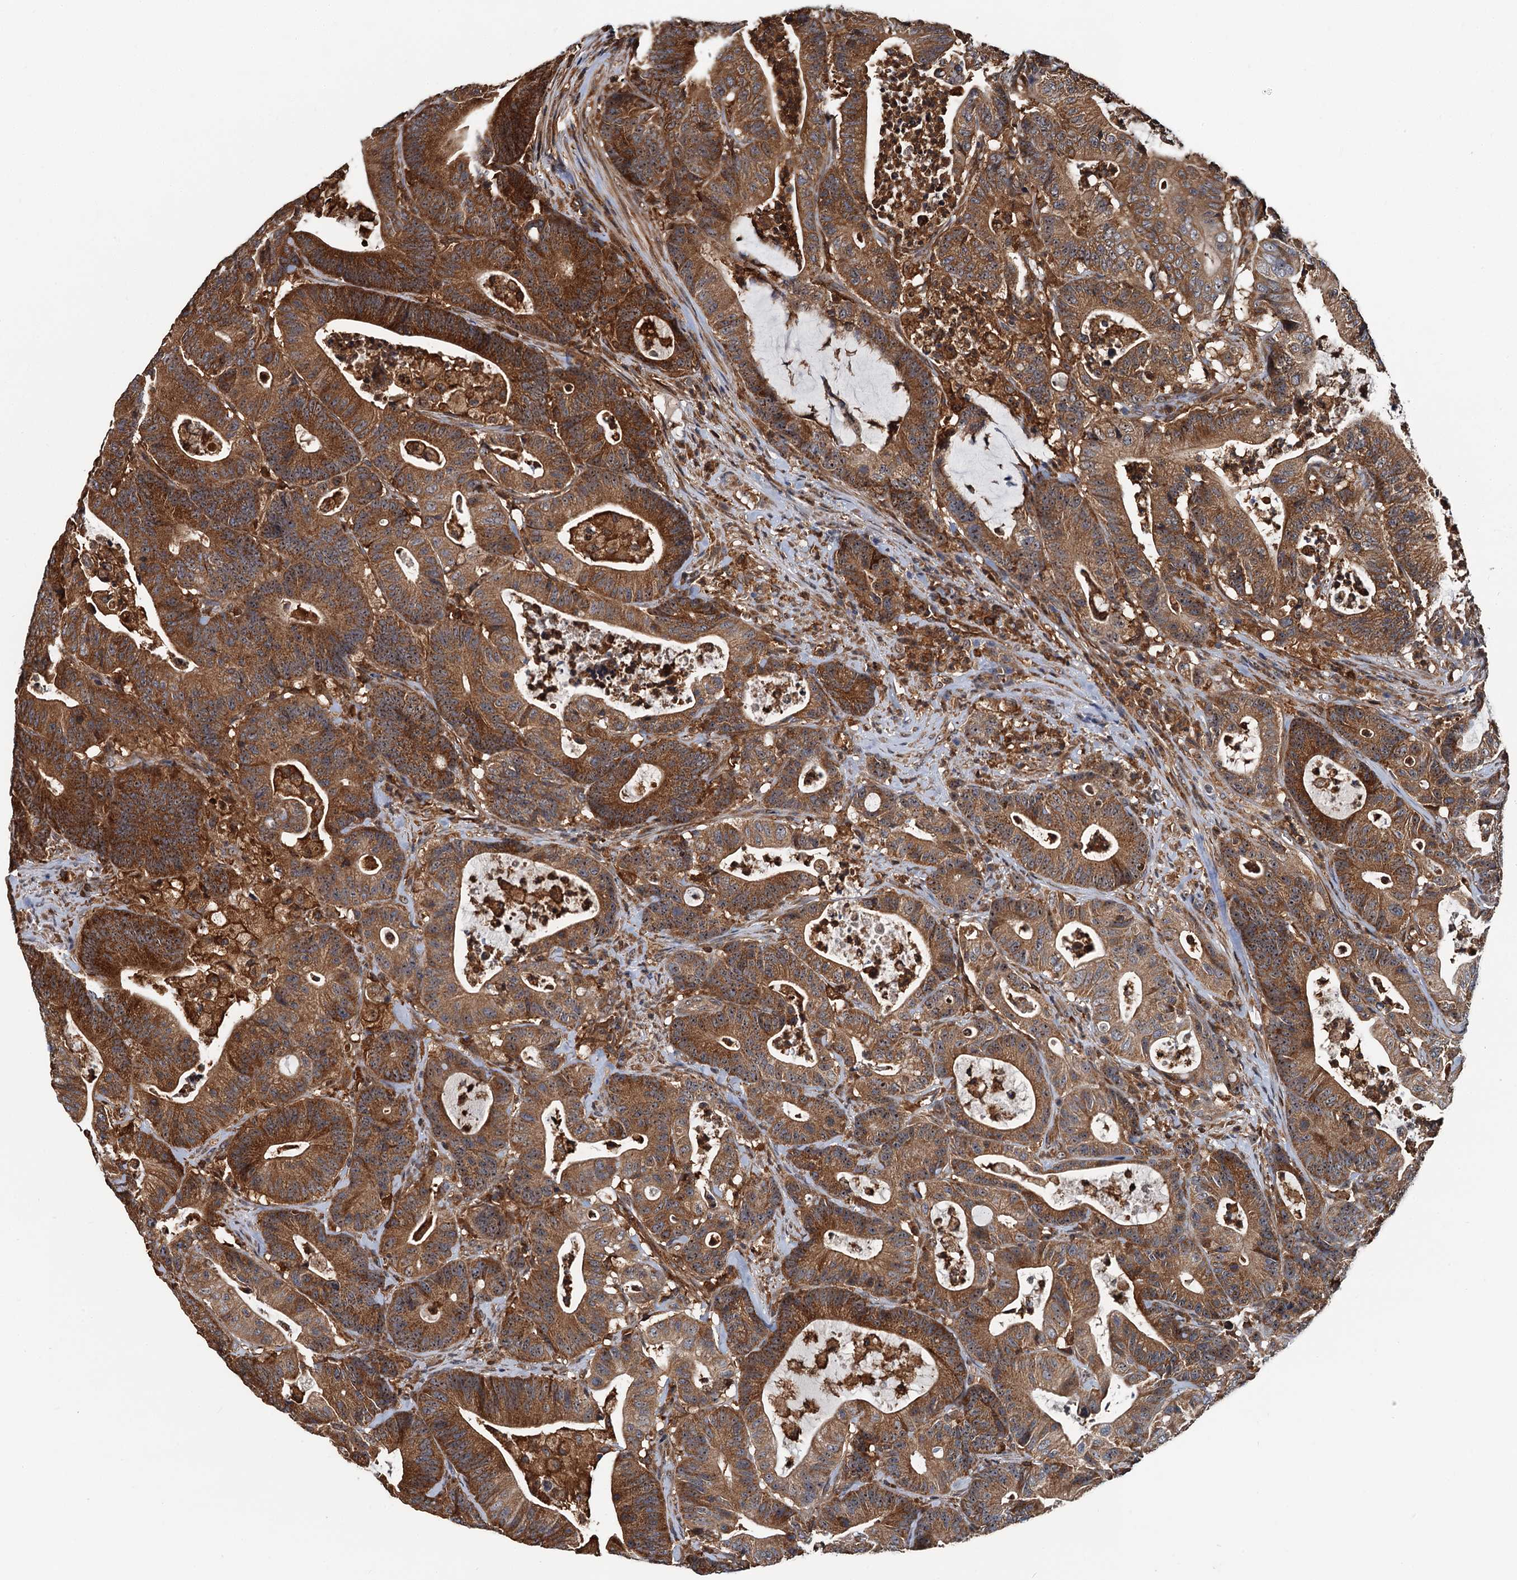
{"staining": {"intensity": "moderate", "quantity": ">75%", "location": "cytoplasmic/membranous"}, "tissue": "colorectal cancer", "cell_type": "Tumor cells", "image_type": "cancer", "snomed": [{"axis": "morphology", "description": "Adenocarcinoma, NOS"}, {"axis": "topography", "description": "Colon"}], "caption": "Immunohistochemistry (IHC) of colorectal cancer demonstrates medium levels of moderate cytoplasmic/membranous positivity in approximately >75% of tumor cells. (brown staining indicates protein expression, while blue staining denotes nuclei).", "gene": "USP6NL", "patient": {"sex": "female", "age": 84}}